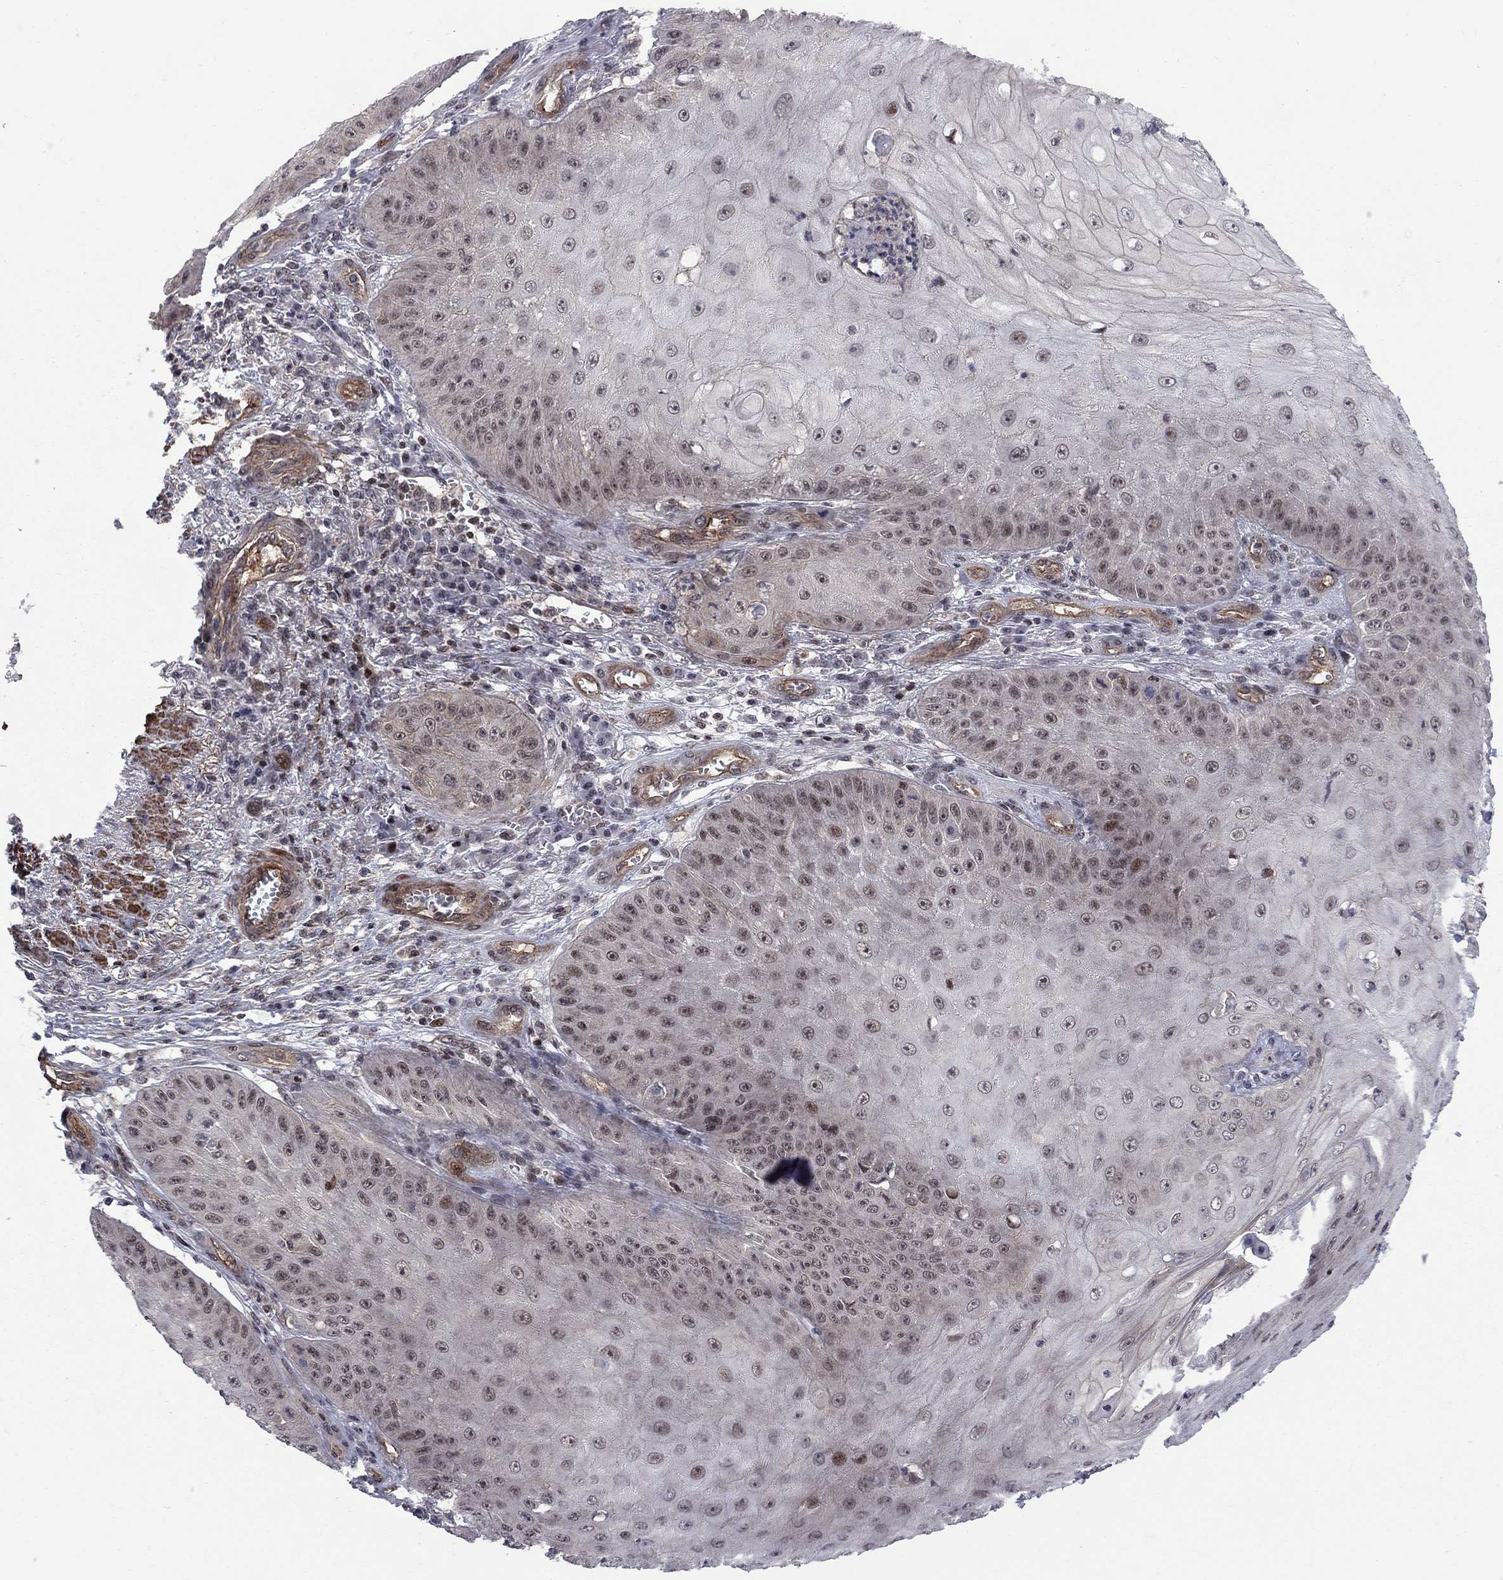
{"staining": {"intensity": "moderate", "quantity": "<25%", "location": "nuclear"}, "tissue": "skin cancer", "cell_type": "Tumor cells", "image_type": "cancer", "snomed": [{"axis": "morphology", "description": "Squamous cell carcinoma, NOS"}, {"axis": "topography", "description": "Skin"}], "caption": "Protein expression analysis of skin cancer (squamous cell carcinoma) displays moderate nuclear expression in about <25% of tumor cells.", "gene": "BRF1", "patient": {"sex": "male", "age": 70}}